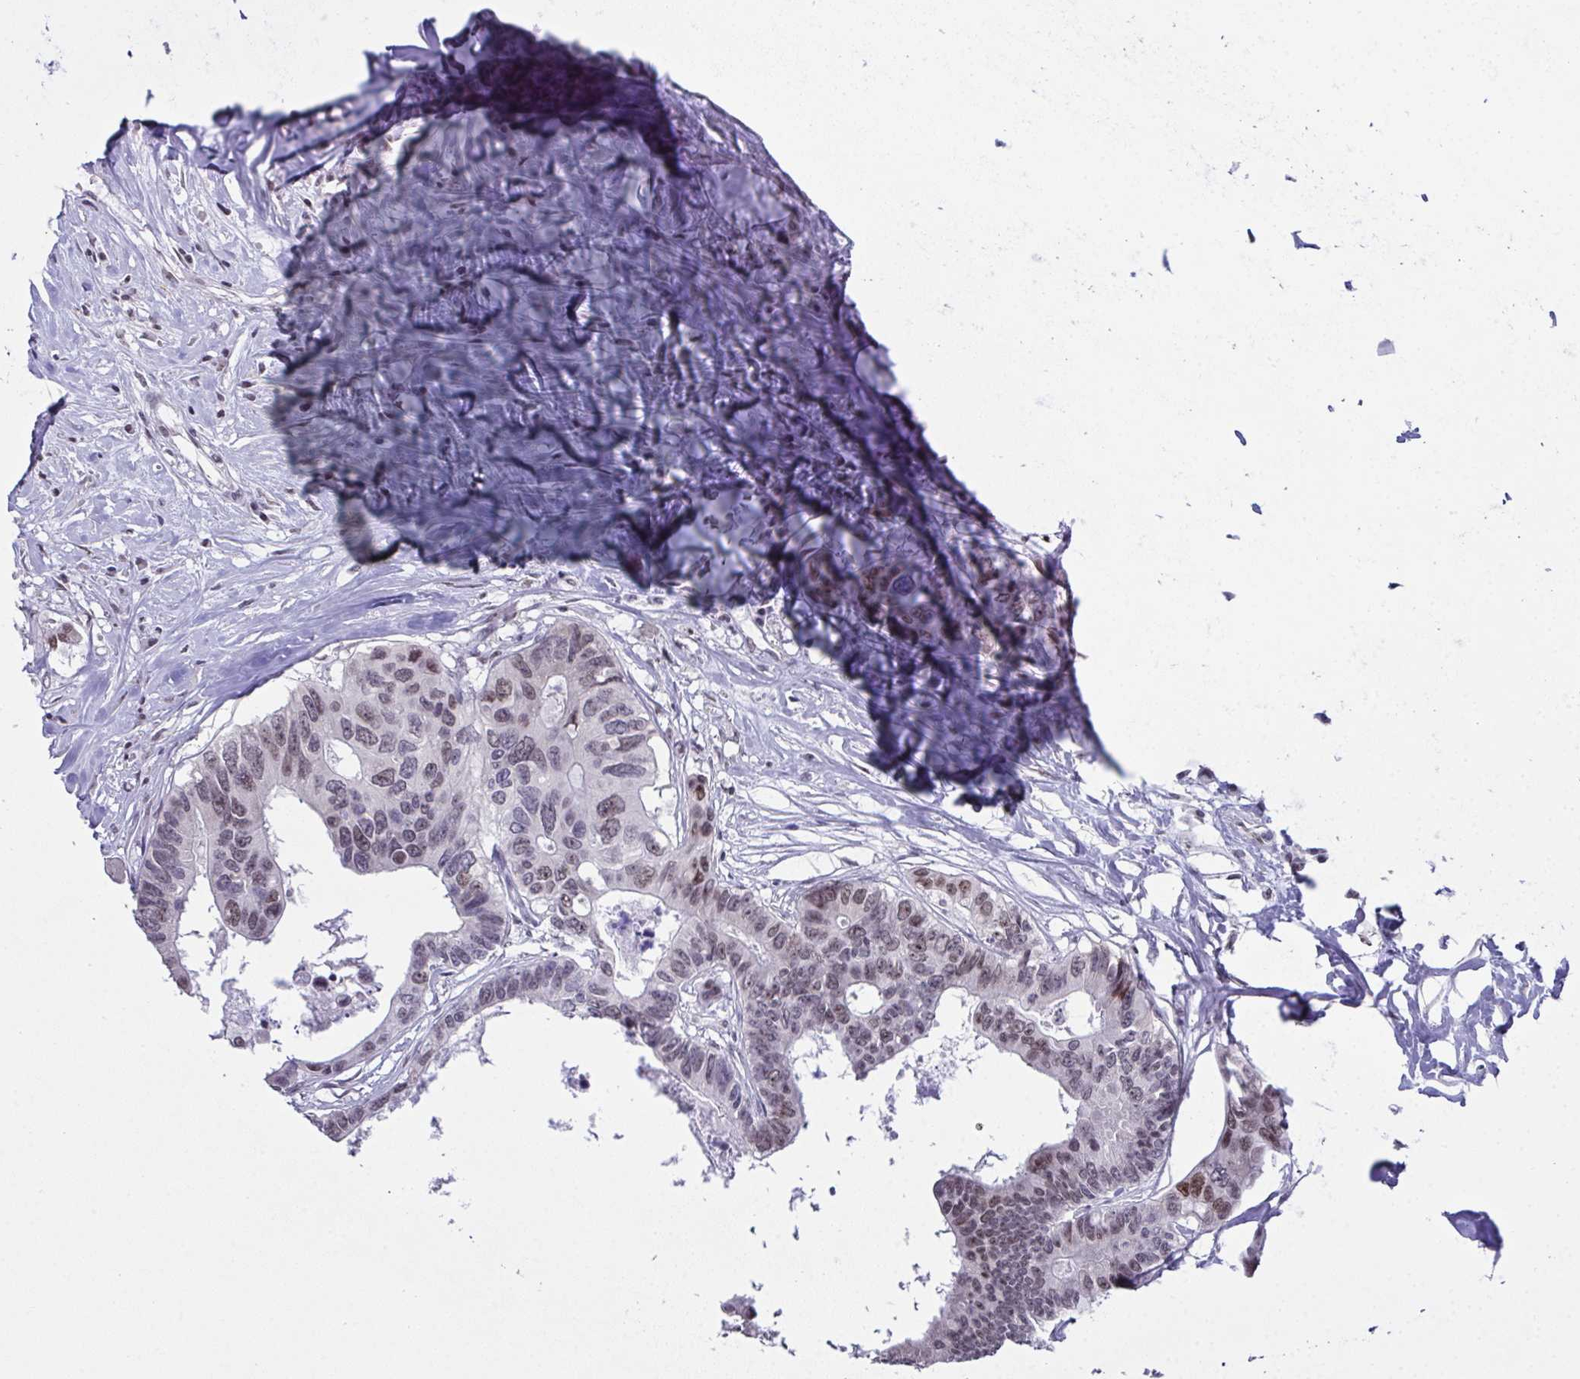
{"staining": {"intensity": "weak", "quantity": "25%-75%", "location": "nuclear"}, "tissue": "colorectal cancer", "cell_type": "Tumor cells", "image_type": "cancer", "snomed": [{"axis": "morphology", "description": "Adenocarcinoma, NOS"}, {"axis": "topography", "description": "Rectum"}], "caption": "IHC micrograph of human colorectal cancer stained for a protein (brown), which exhibits low levels of weak nuclear positivity in approximately 25%-75% of tumor cells.", "gene": "ZNF800", "patient": {"sex": "male", "age": 57}}